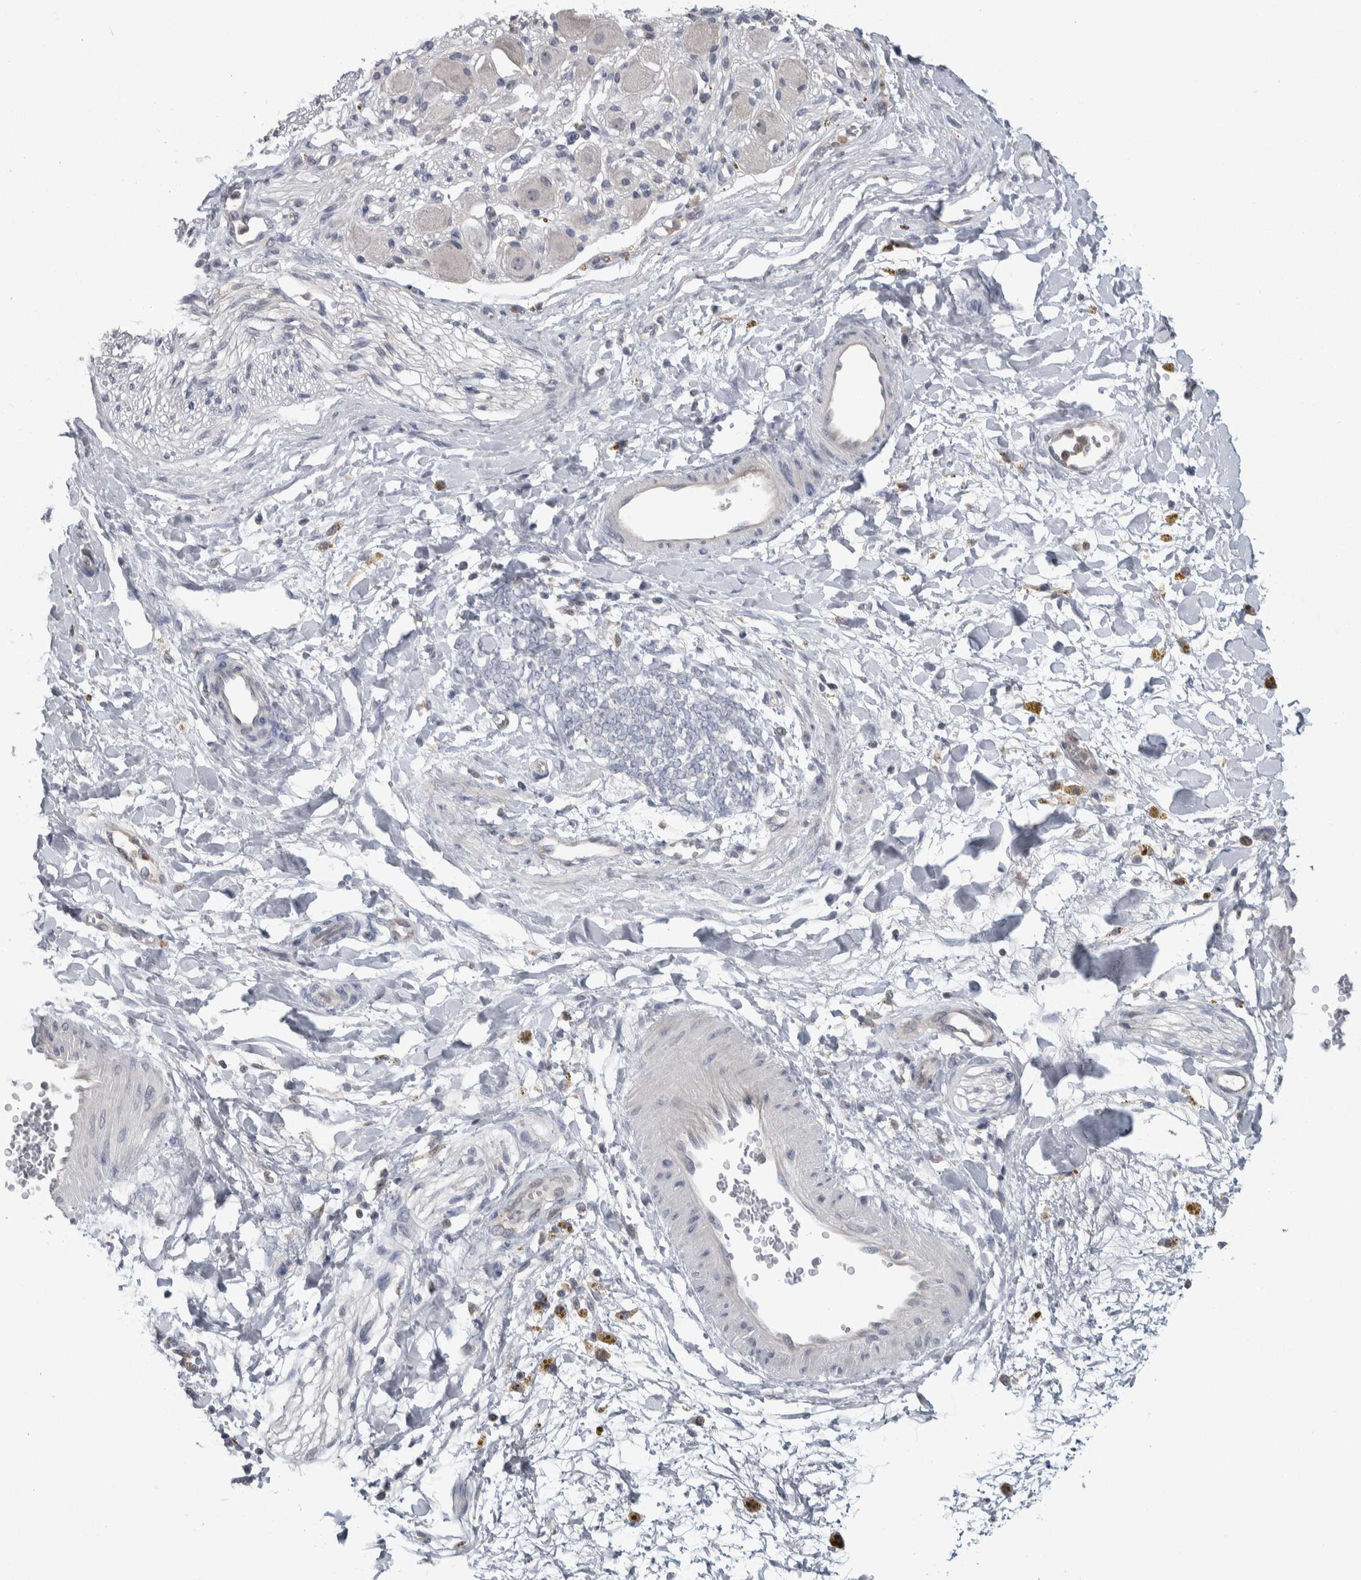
{"staining": {"intensity": "negative", "quantity": "none", "location": "none"}, "tissue": "adipose tissue", "cell_type": "Adipocytes", "image_type": "normal", "snomed": [{"axis": "morphology", "description": "Normal tissue, NOS"}, {"axis": "topography", "description": "Kidney"}, {"axis": "topography", "description": "Peripheral nerve tissue"}], "caption": "Immunohistochemistry (IHC) micrograph of unremarkable adipose tissue stained for a protein (brown), which reveals no expression in adipocytes. (DAB immunohistochemistry, high magnification).", "gene": "HTATIP2", "patient": {"sex": "male", "age": 7}}